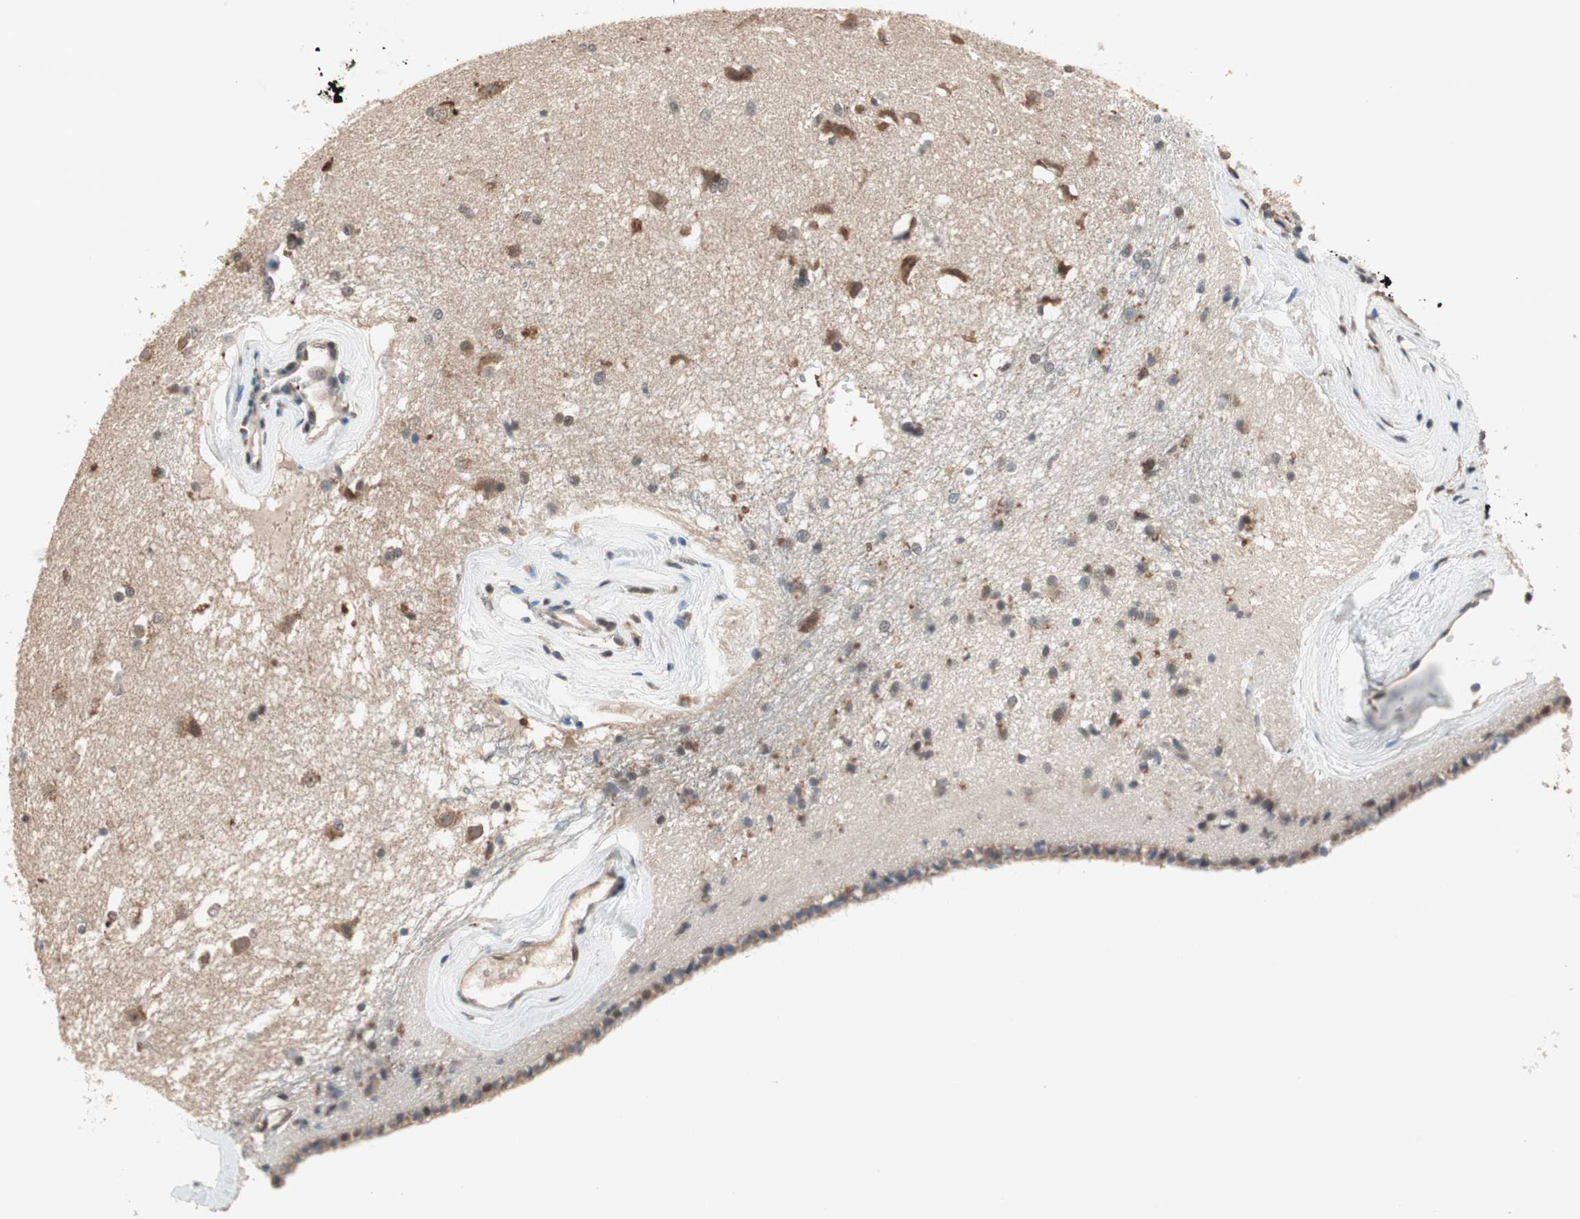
{"staining": {"intensity": "moderate", "quantity": "<25%", "location": "cytoplasmic/membranous,nuclear"}, "tissue": "caudate", "cell_type": "Glial cells", "image_type": "normal", "snomed": [{"axis": "morphology", "description": "Normal tissue, NOS"}, {"axis": "topography", "description": "Lateral ventricle wall"}], "caption": "This photomicrograph displays immunohistochemistry staining of benign caudate, with low moderate cytoplasmic/membranous,nuclear expression in approximately <25% of glial cells.", "gene": "GART", "patient": {"sex": "female", "age": 19}}